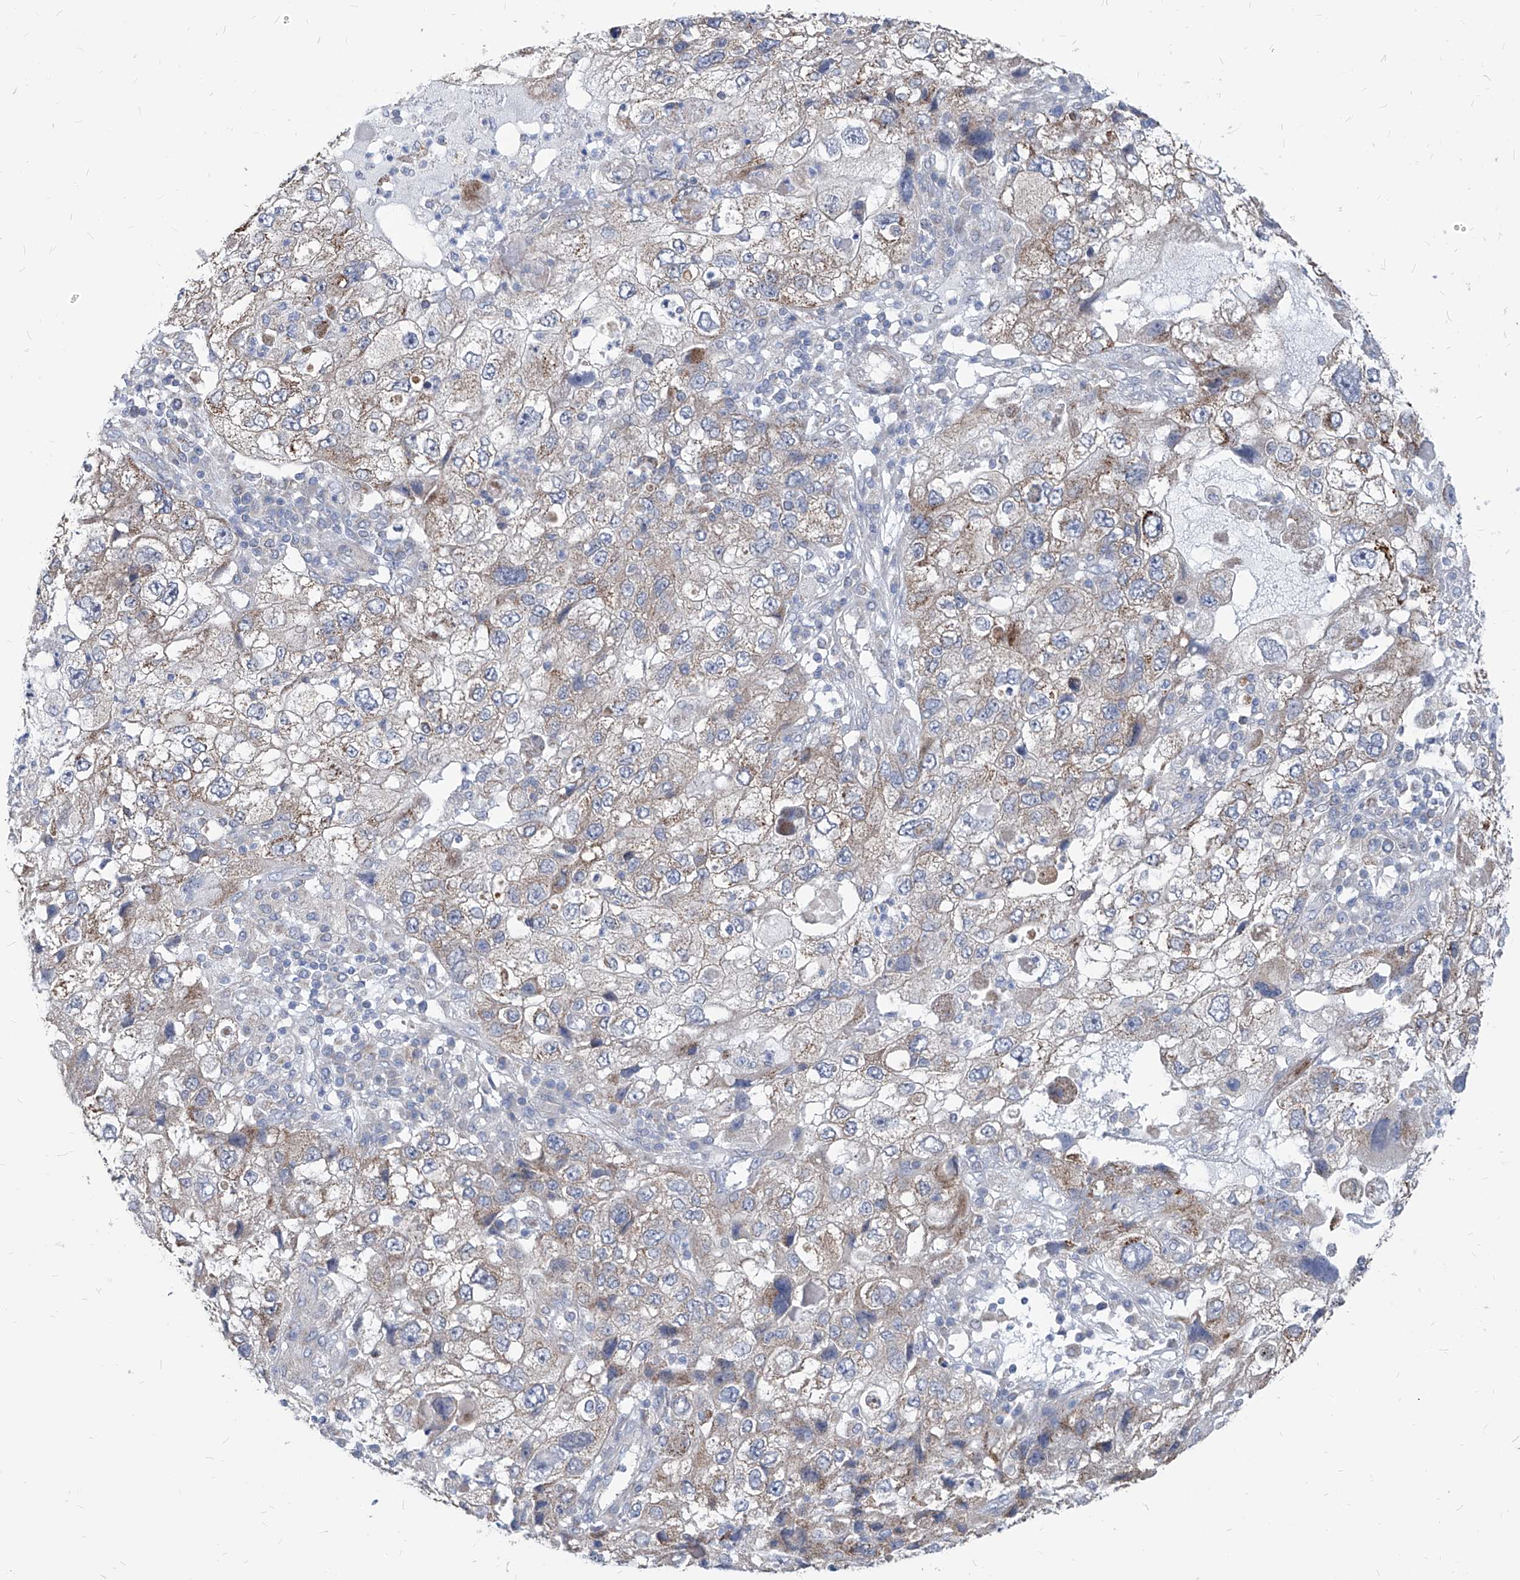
{"staining": {"intensity": "moderate", "quantity": "25%-75%", "location": "cytoplasmic/membranous"}, "tissue": "endometrial cancer", "cell_type": "Tumor cells", "image_type": "cancer", "snomed": [{"axis": "morphology", "description": "Adenocarcinoma, NOS"}, {"axis": "topography", "description": "Endometrium"}], "caption": "An image showing moderate cytoplasmic/membranous expression in about 25%-75% of tumor cells in endometrial cancer (adenocarcinoma), as visualized by brown immunohistochemical staining.", "gene": "AGPS", "patient": {"sex": "female", "age": 49}}